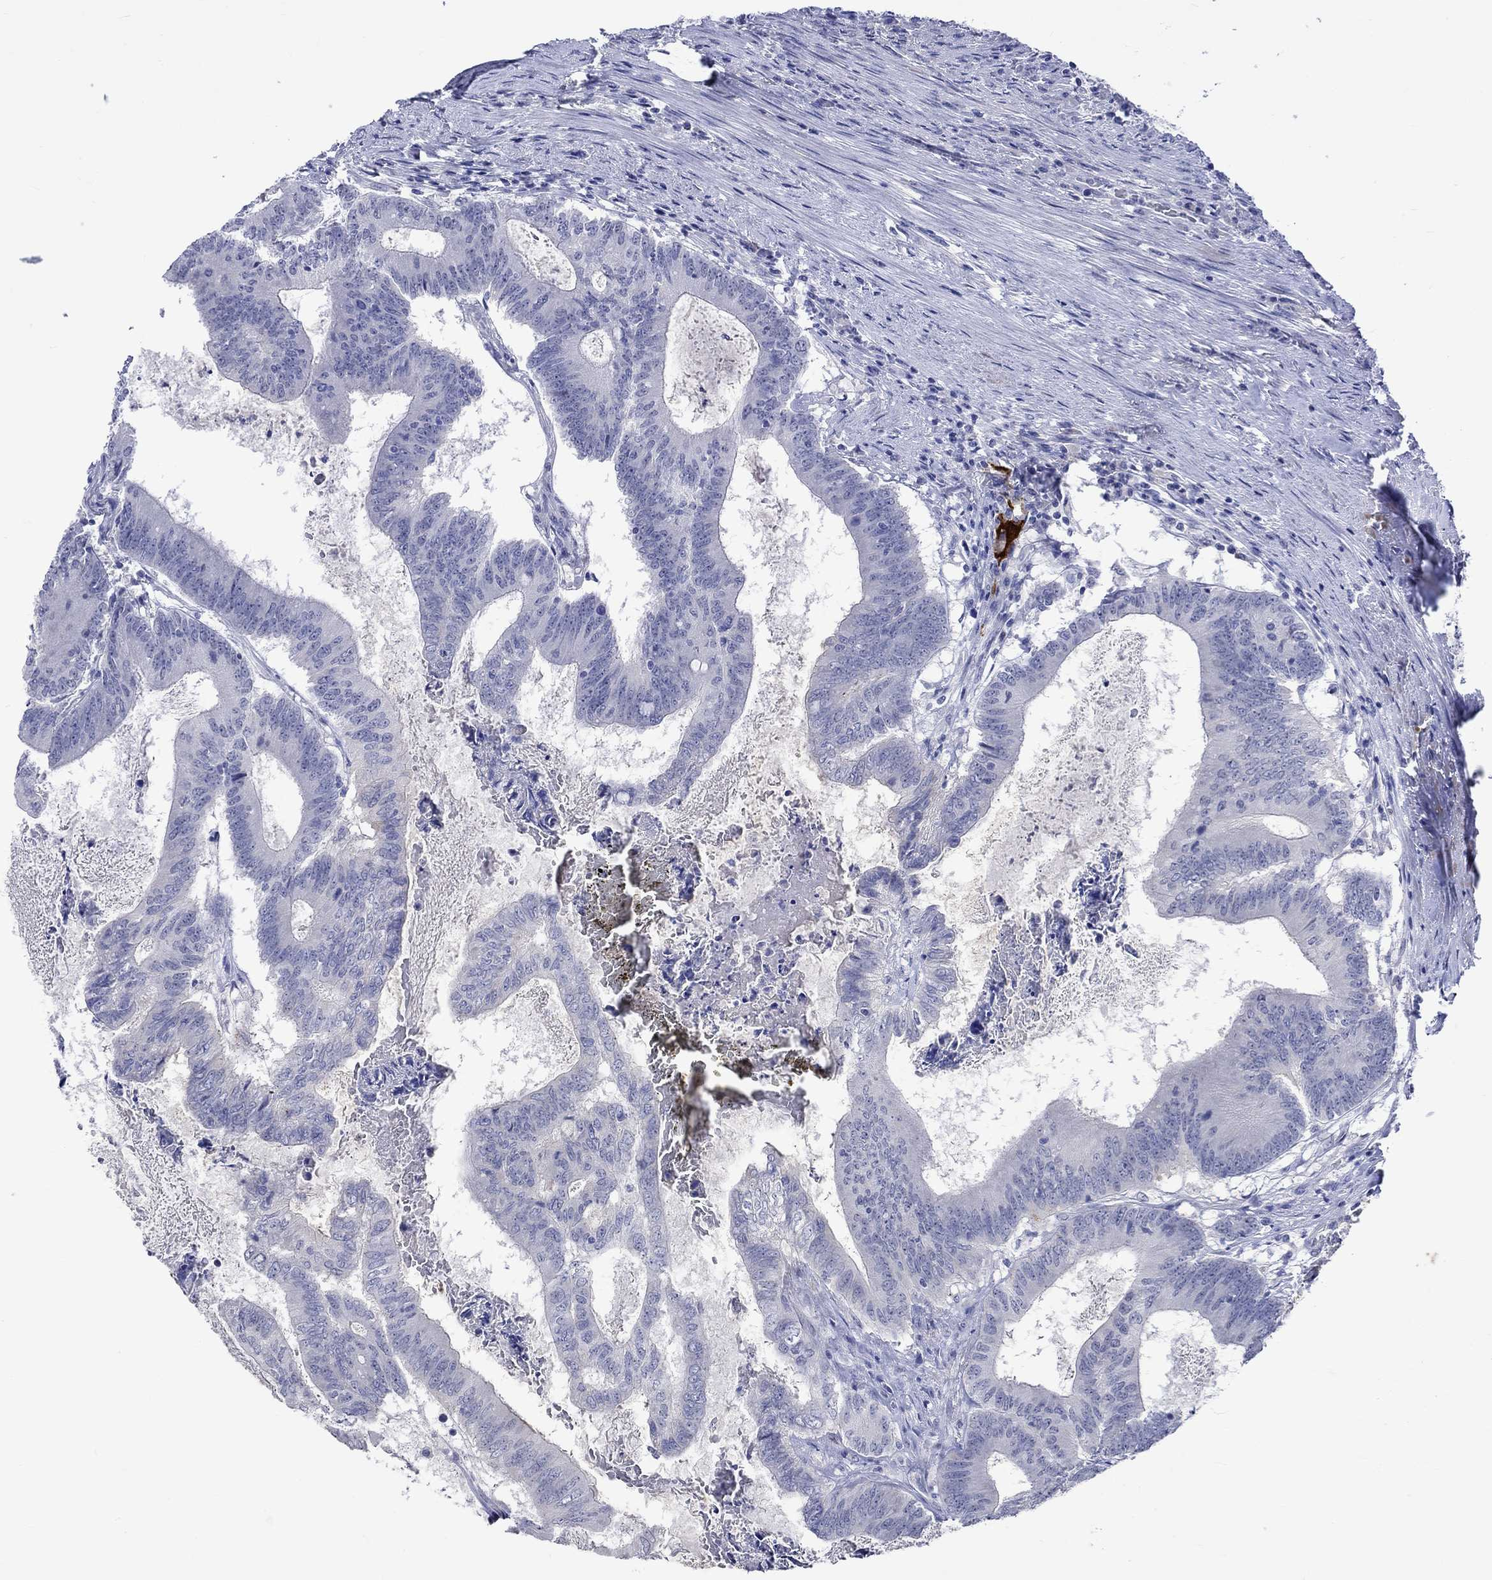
{"staining": {"intensity": "negative", "quantity": "none", "location": "none"}, "tissue": "colorectal cancer", "cell_type": "Tumor cells", "image_type": "cancer", "snomed": [{"axis": "morphology", "description": "Adenocarcinoma, NOS"}, {"axis": "topography", "description": "Colon"}], "caption": "Immunohistochemical staining of human colorectal adenocarcinoma exhibits no significant staining in tumor cells.", "gene": "CRYAB", "patient": {"sex": "female", "age": 70}}